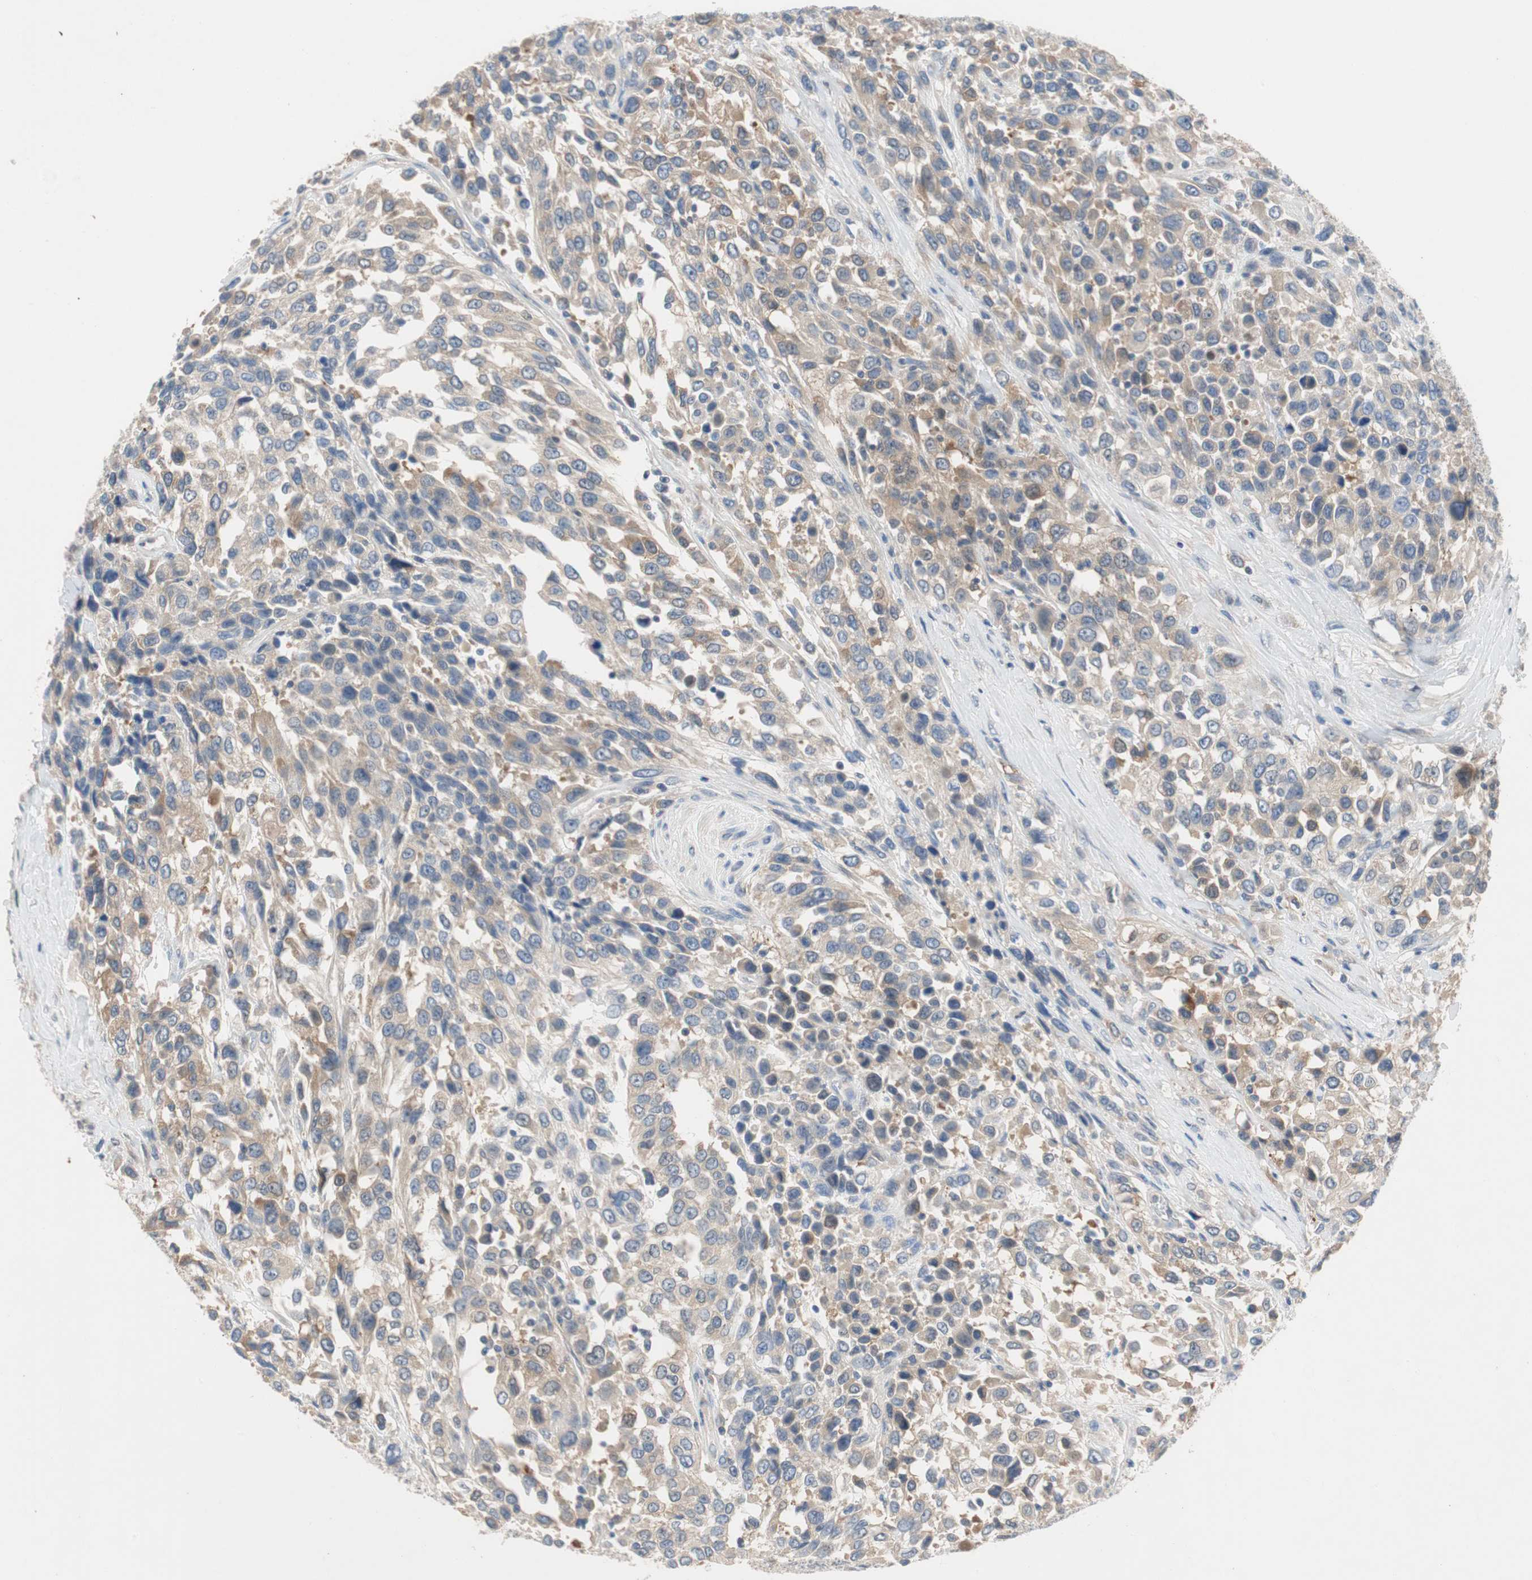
{"staining": {"intensity": "weak", "quantity": "25%-75%", "location": "cytoplasmic/membranous"}, "tissue": "urothelial cancer", "cell_type": "Tumor cells", "image_type": "cancer", "snomed": [{"axis": "morphology", "description": "Urothelial carcinoma, High grade"}, {"axis": "topography", "description": "Urinary bladder"}], "caption": "IHC histopathology image of neoplastic tissue: human urothelial cancer stained using immunohistochemistry (IHC) exhibits low levels of weak protein expression localized specifically in the cytoplasmic/membranous of tumor cells, appearing as a cytoplasmic/membranous brown color.", "gene": "RELB", "patient": {"sex": "female", "age": 80}}